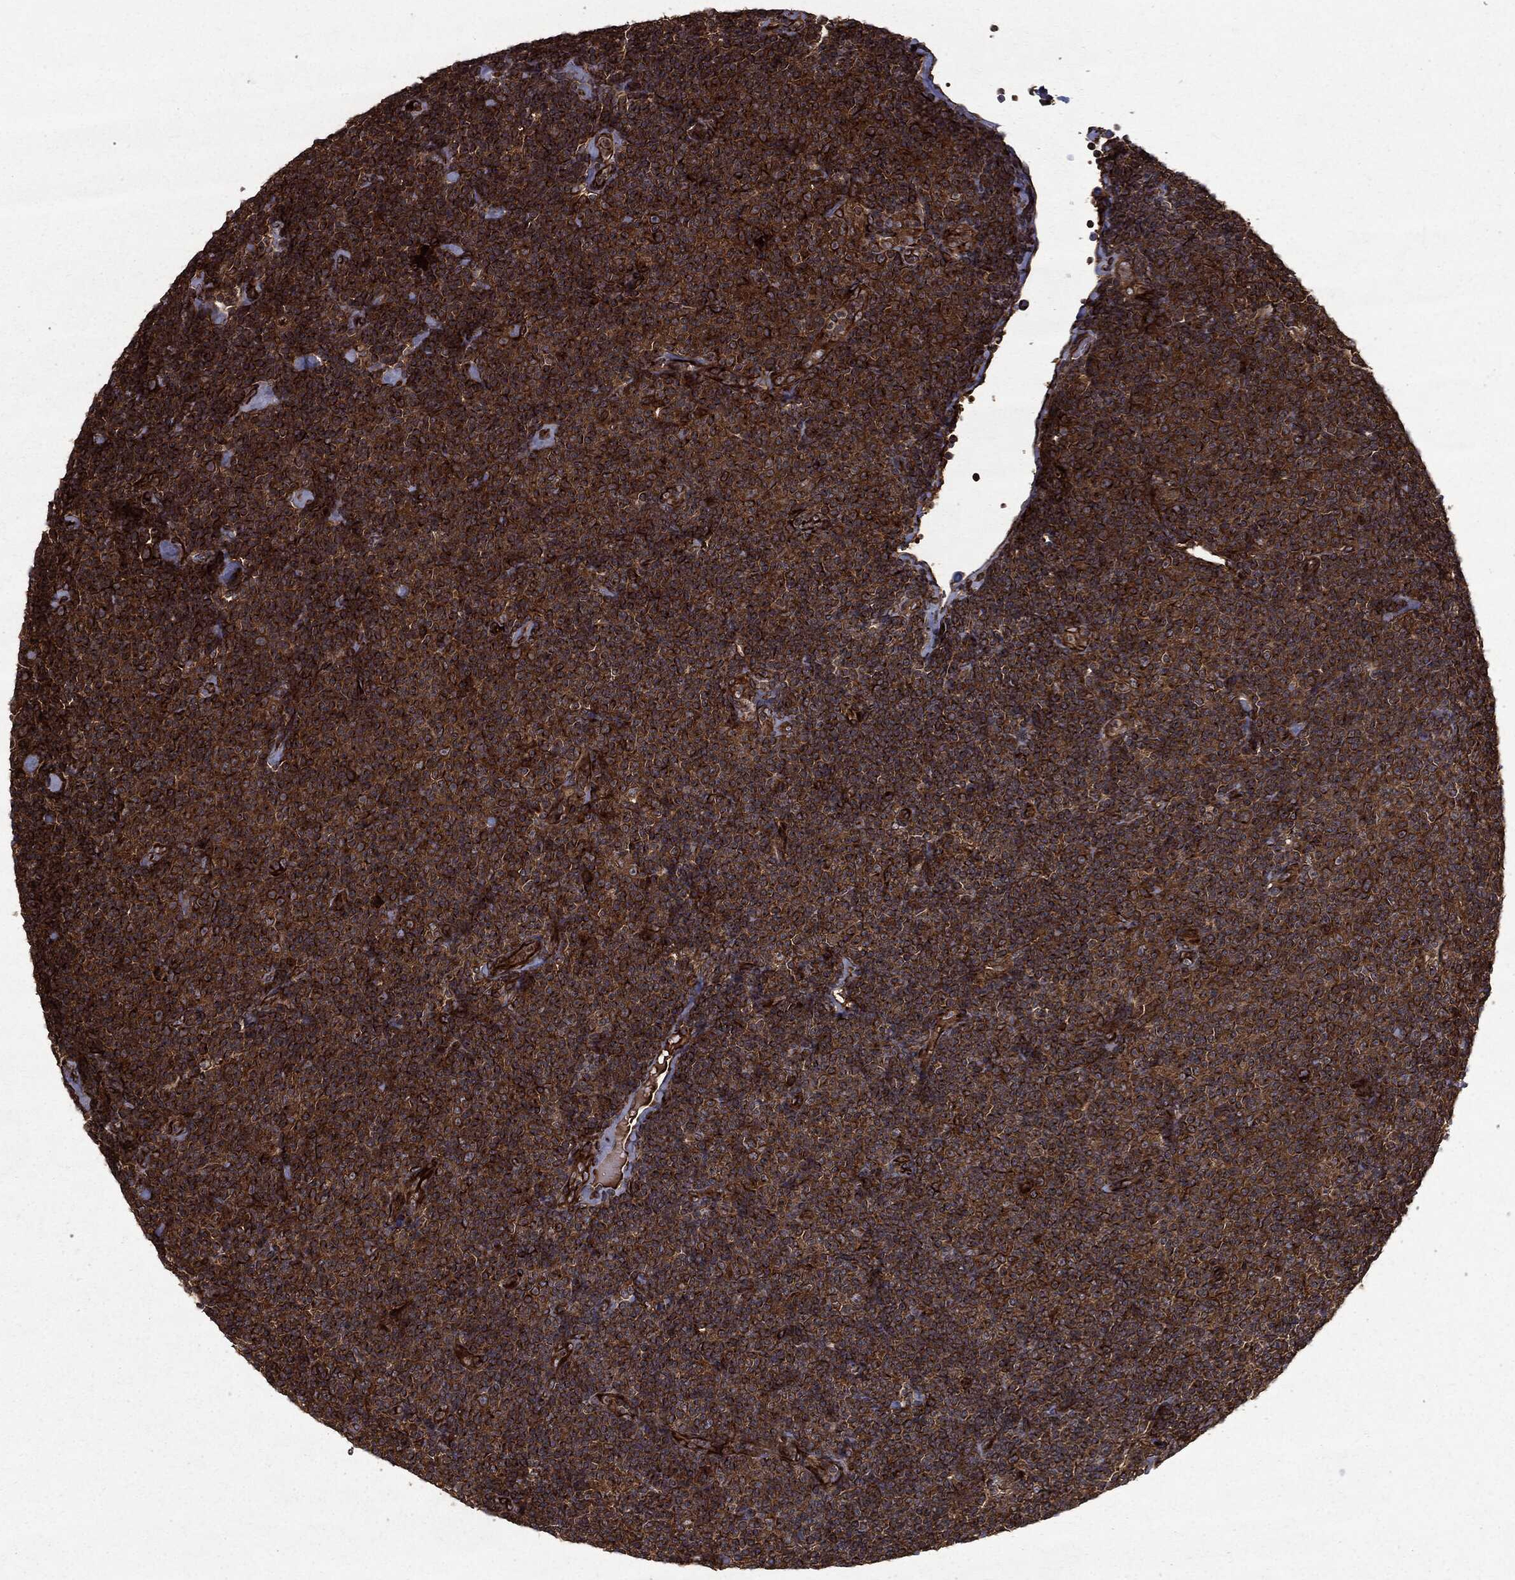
{"staining": {"intensity": "moderate", "quantity": ">75%", "location": "cytoplasmic/membranous"}, "tissue": "lymphoma", "cell_type": "Tumor cells", "image_type": "cancer", "snomed": [{"axis": "morphology", "description": "Malignant lymphoma, non-Hodgkin's type, Low grade"}, {"axis": "topography", "description": "Lymph node"}], "caption": "IHC image of human lymphoma stained for a protein (brown), which demonstrates medium levels of moderate cytoplasmic/membranous staining in about >75% of tumor cells.", "gene": "HTT", "patient": {"sex": "male", "age": 81}}